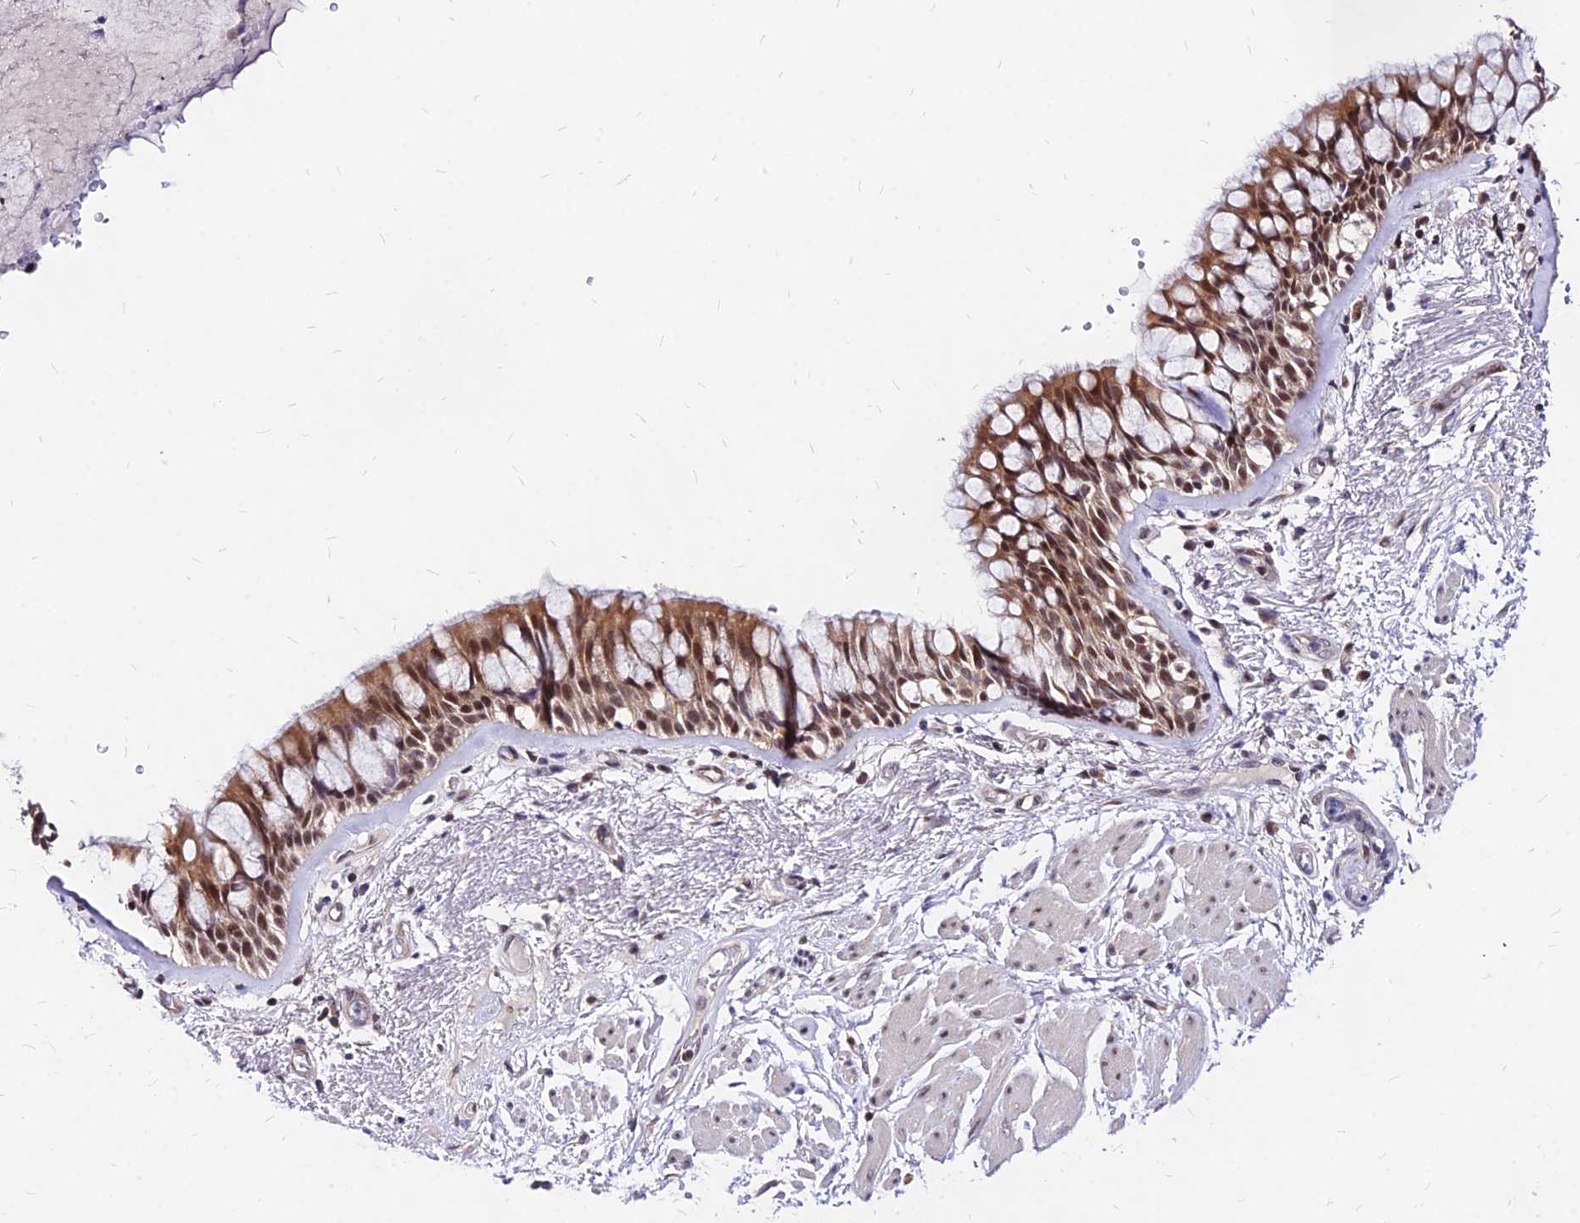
{"staining": {"intensity": "moderate", "quantity": ">75%", "location": "cytoplasmic/membranous,nuclear"}, "tissue": "bronchus", "cell_type": "Respiratory epithelial cells", "image_type": "normal", "snomed": [{"axis": "morphology", "description": "Normal tissue, NOS"}, {"axis": "topography", "description": "Bronchus"}], "caption": "Unremarkable bronchus was stained to show a protein in brown. There is medium levels of moderate cytoplasmic/membranous,nuclear expression in approximately >75% of respiratory epithelial cells.", "gene": "DDX55", "patient": {"sex": "male", "age": 66}}